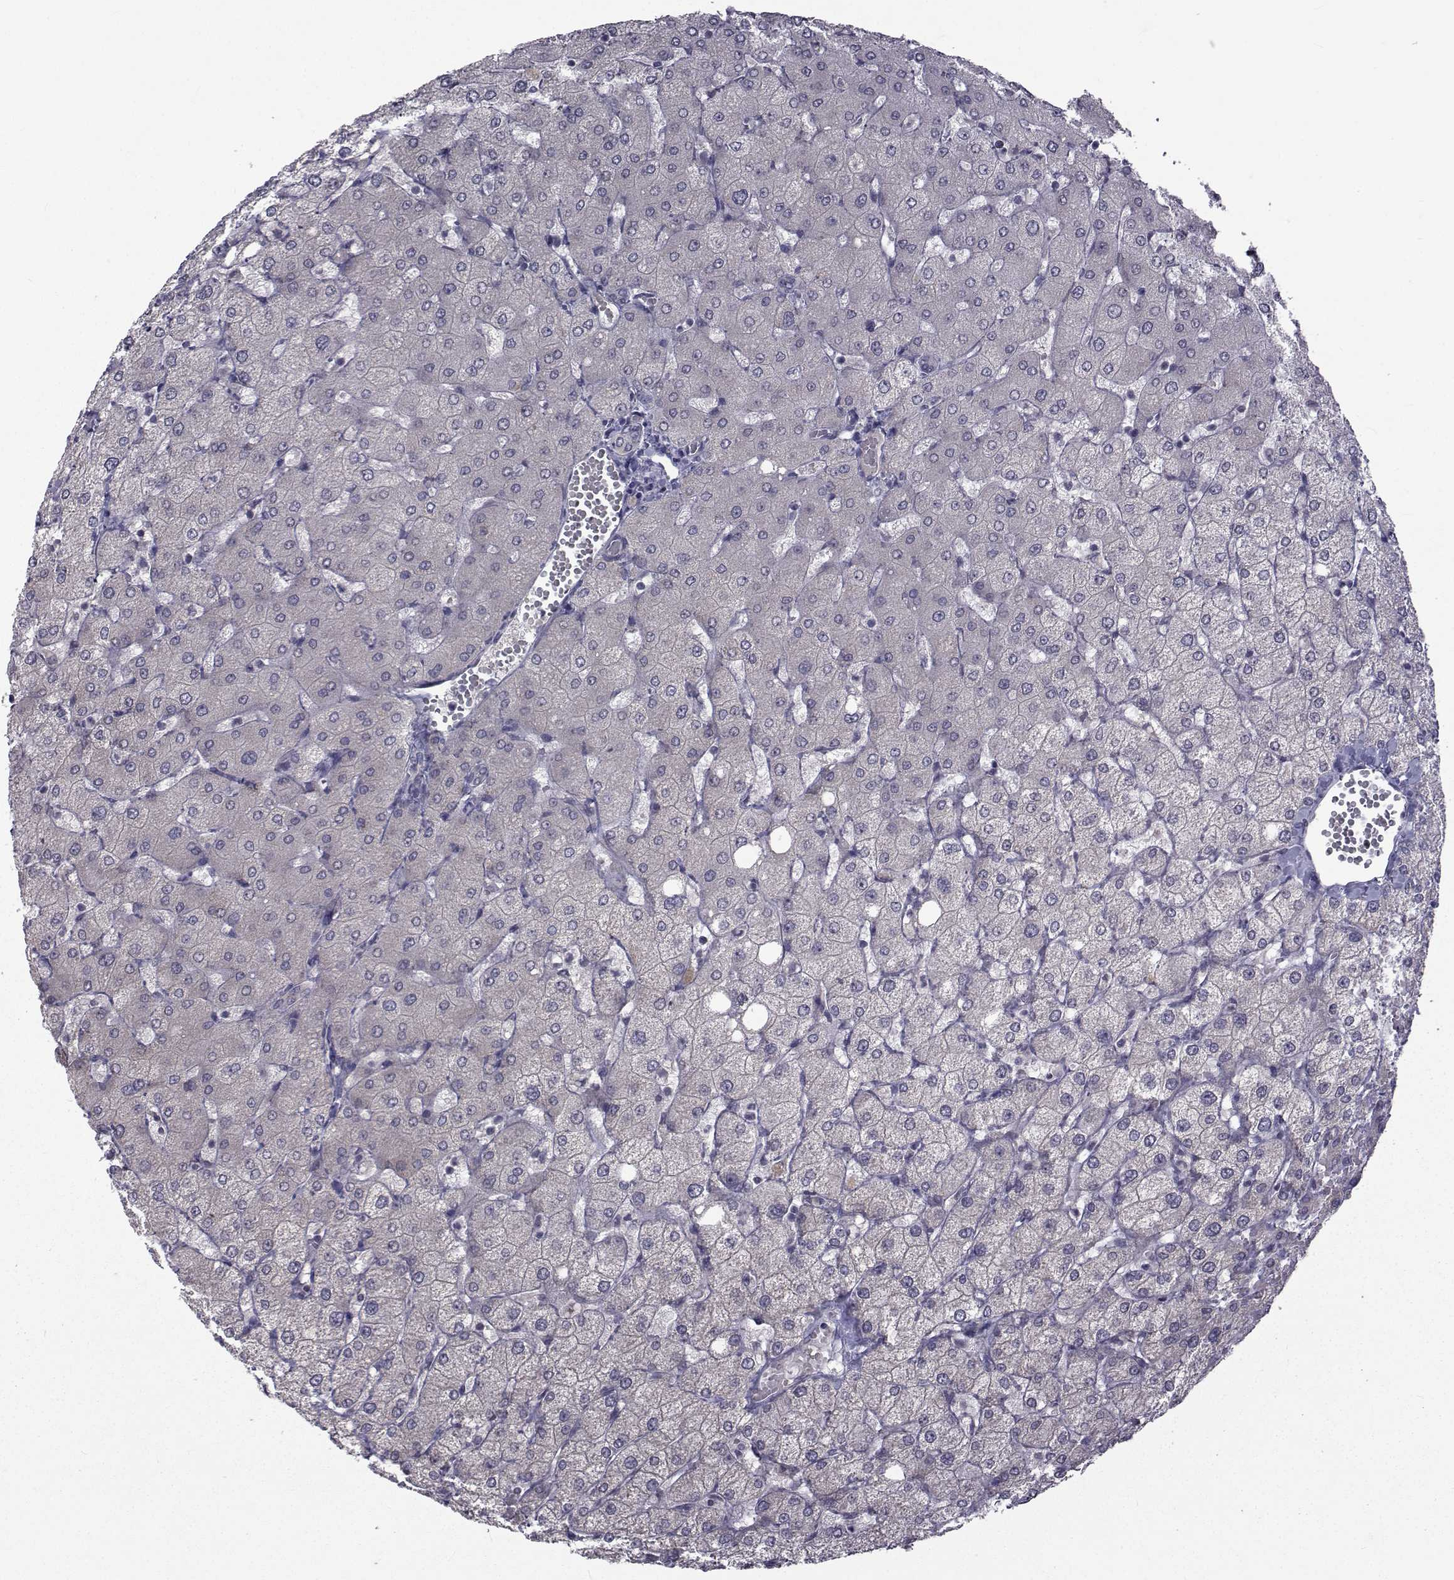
{"staining": {"intensity": "negative", "quantity": "none", "location": "none"}, "tissue": "liver", "cell_type": "Cholangiocytes", "image_type": "normal", "snomed": [{"axis": "morphology", "description": "Normal tissue, NOS"}, {"axis": "topography", "description": "Liver"}], "caption": "Cholangiocytes show no significant protein positivity in benign liver.", "gene": "FDXR", "patient": {"sex": "female", "age": 54}}